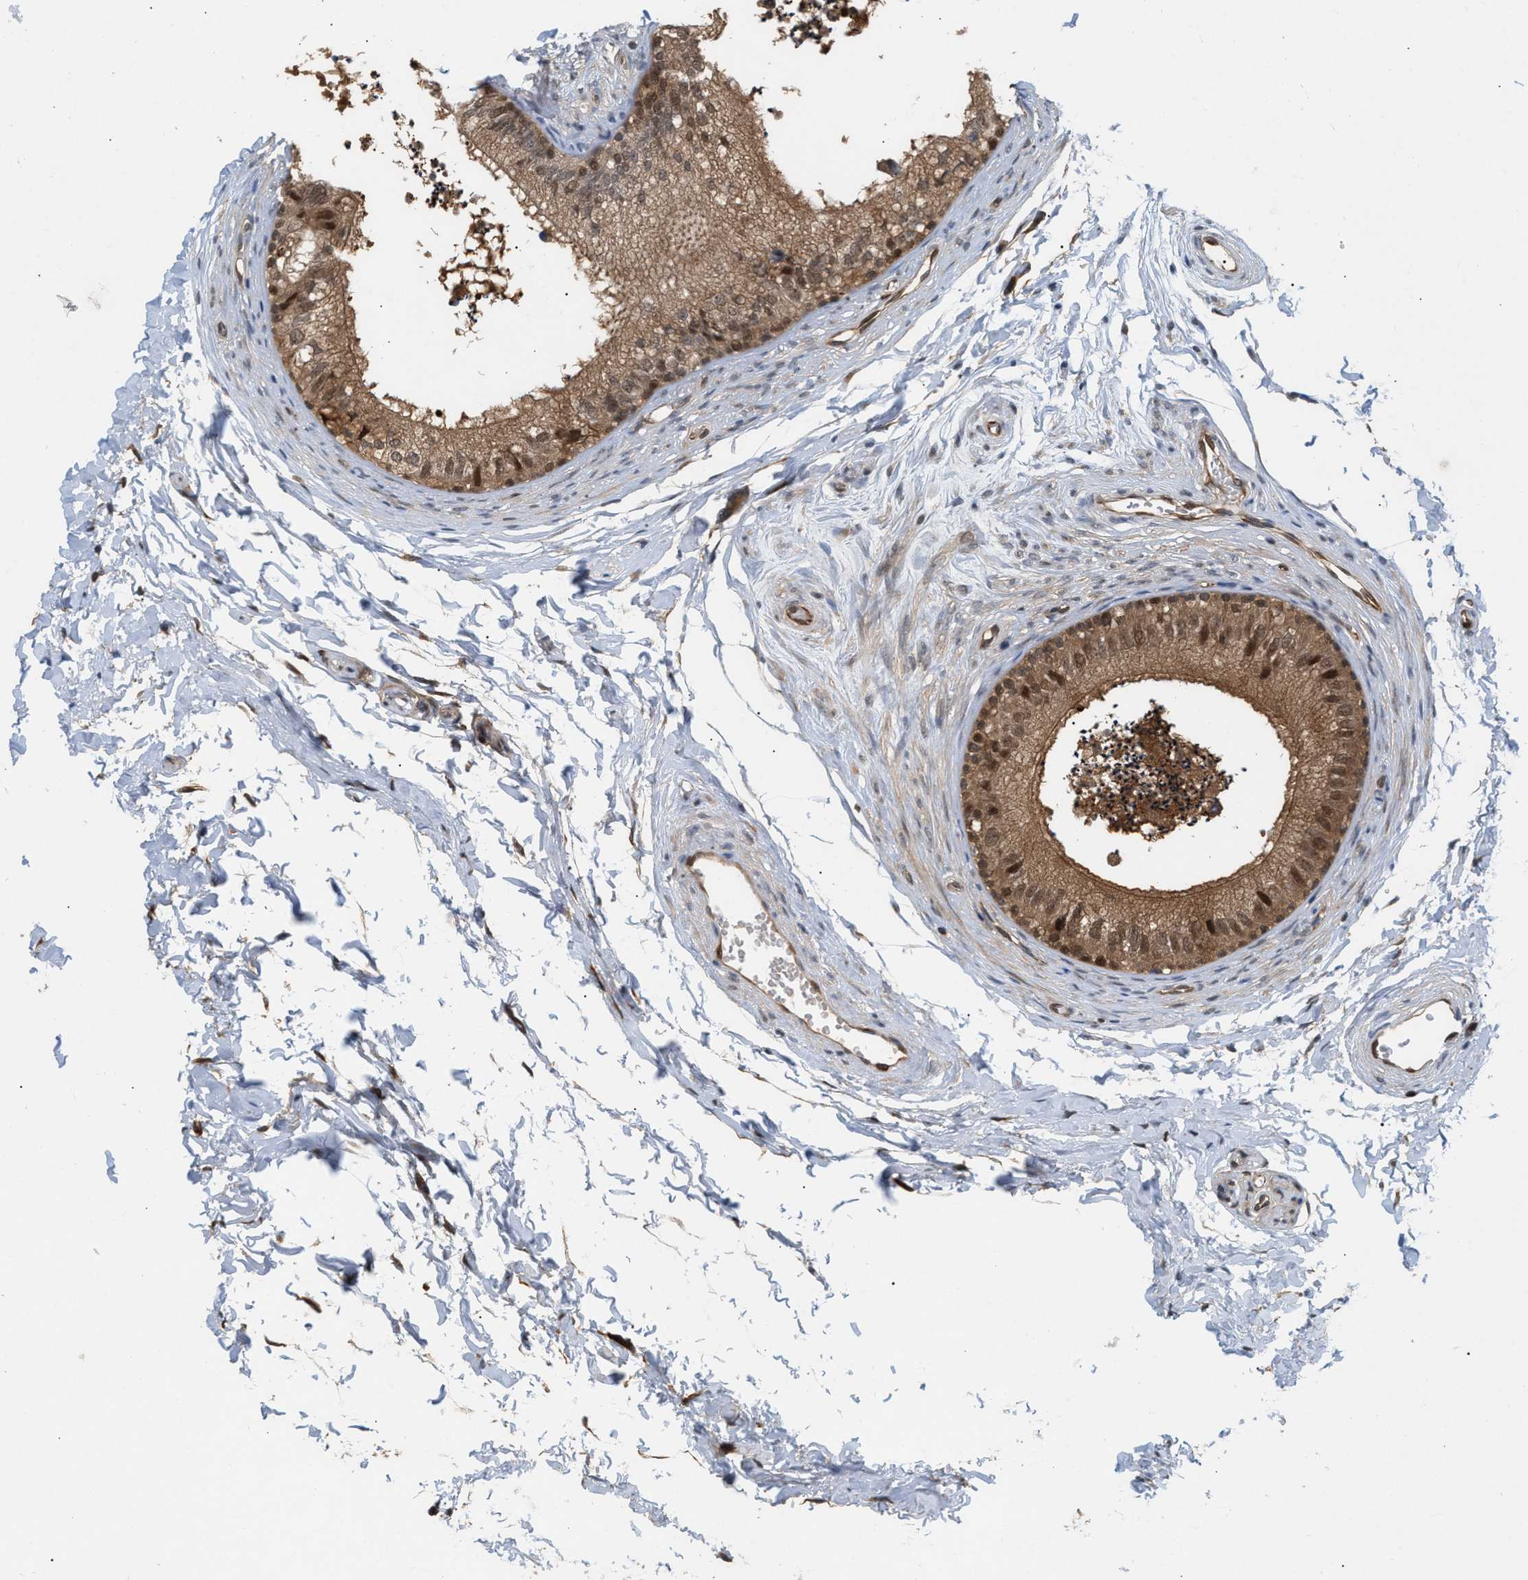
{"staining": {"intensity": "moderate", "quantity": ">75%", "location": "cytoplasmic/membranous,nuclear"}, "tissue": "epididymis", "cell_type": "Glandular cells", "image_type": "normal", "snomed": [{"axis": "morphology", "description": "Normal tissue, NOS"}, {"axis": "topography", "description": "Epididymis"}], "caption": "Immunohistochemistry image of unremarkable epididymis stained for a protein (brown), which demonstrates medium levels of moderate cytoplasmic/membranous,nuclear expression in approximately >75% of glandular cells.", "gene": "GLOD4", "patient": {"sex": "male", "age": 56}}